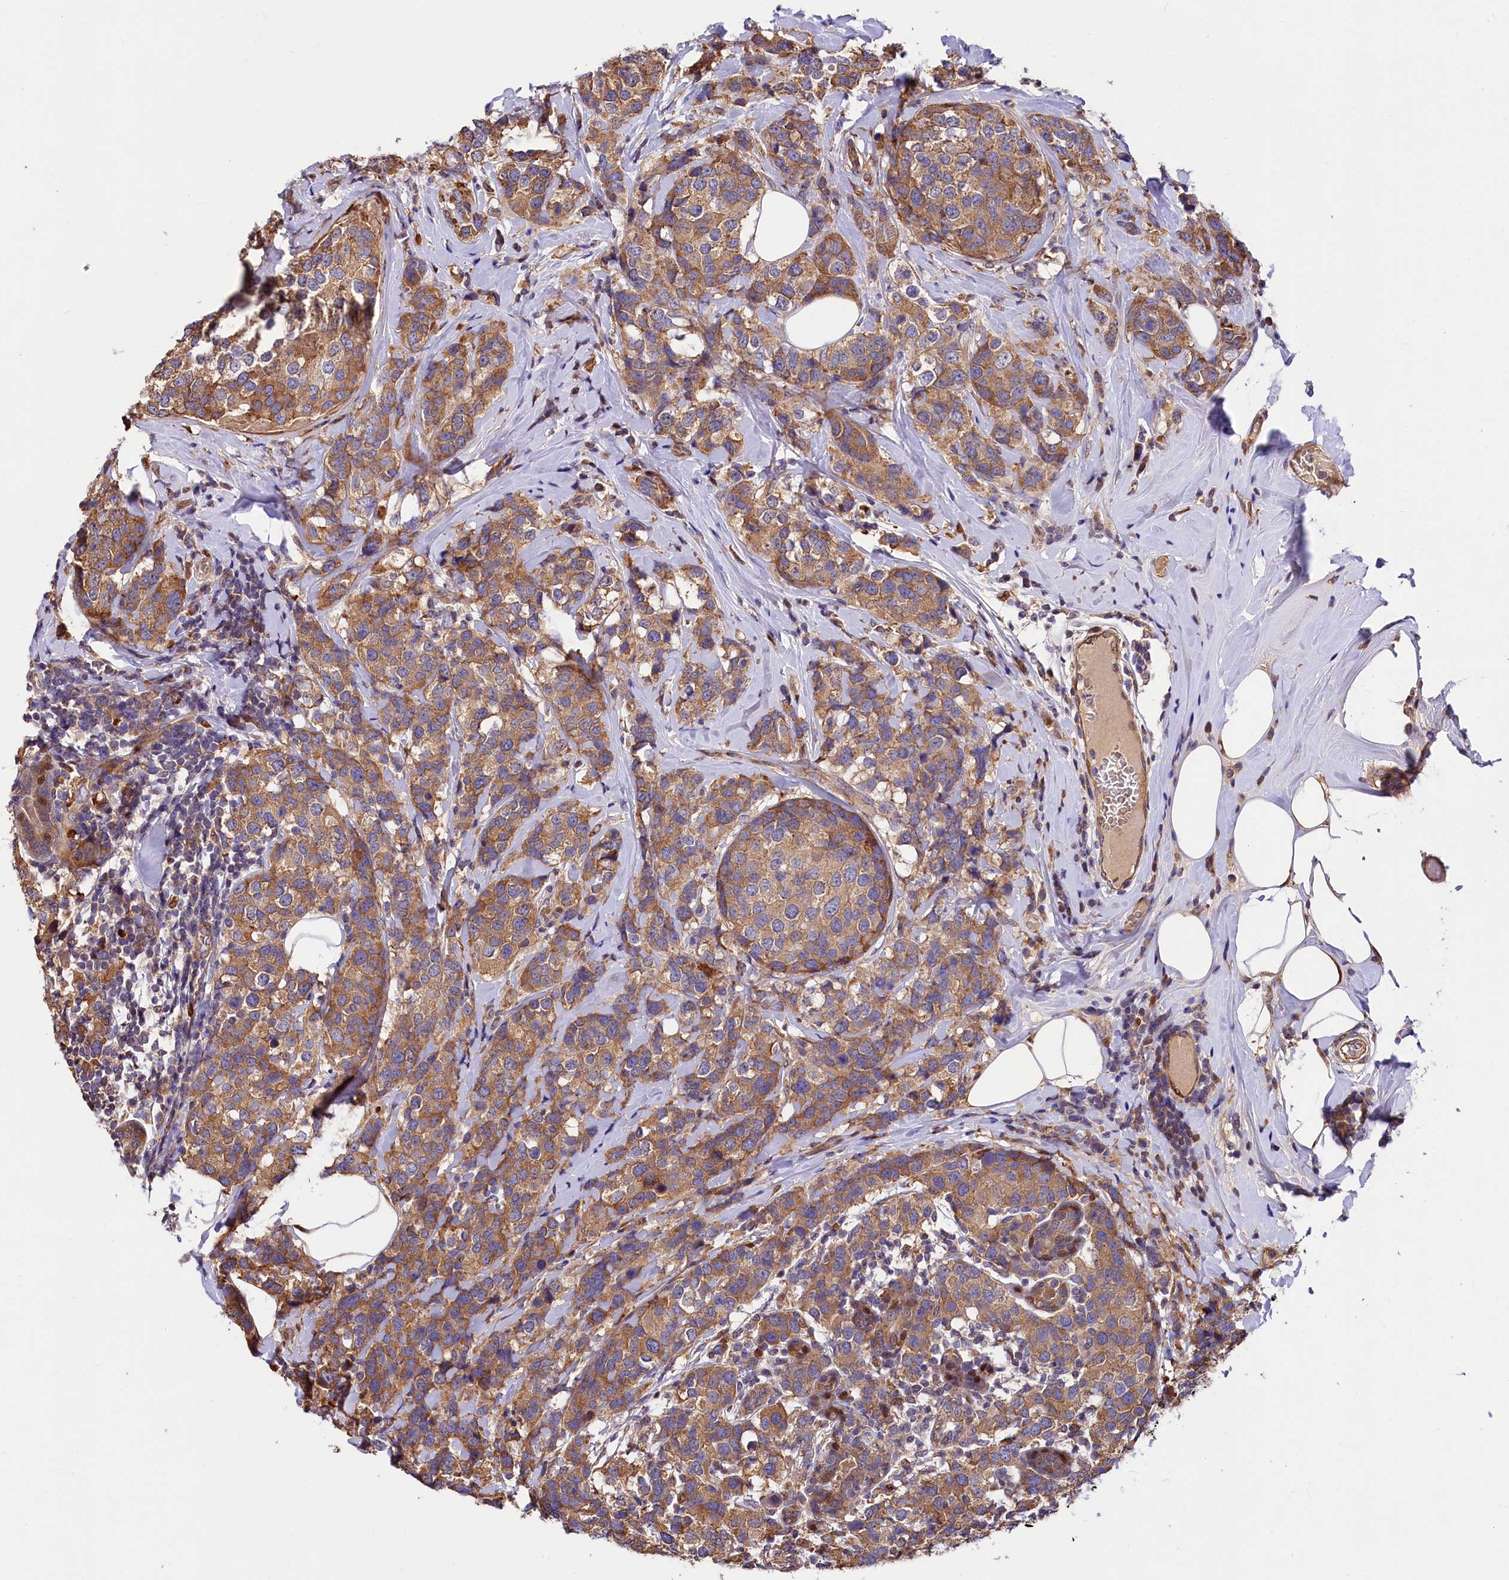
{"staining": {"intensity": "moderate", "quantity": ">75%", "location": "cytoplasmic/membranous"}, "tissue": "breast cancer", "cell_type": "Tumor cells", "image_type": "cancer", "snomed": [{"axis": "morphology", "description": "Lobular carcinoma"}, {"axis": "topography", "description": "Breast"}], "caption": "A micrograph of human breast cancer (lobular carcinoma) stained for a protein reveals moderate cytoplasmic/membranous brown staining in tumor cells.", "gene": "PDZRN3", "patient": {"sex": "female", "age": 59}}